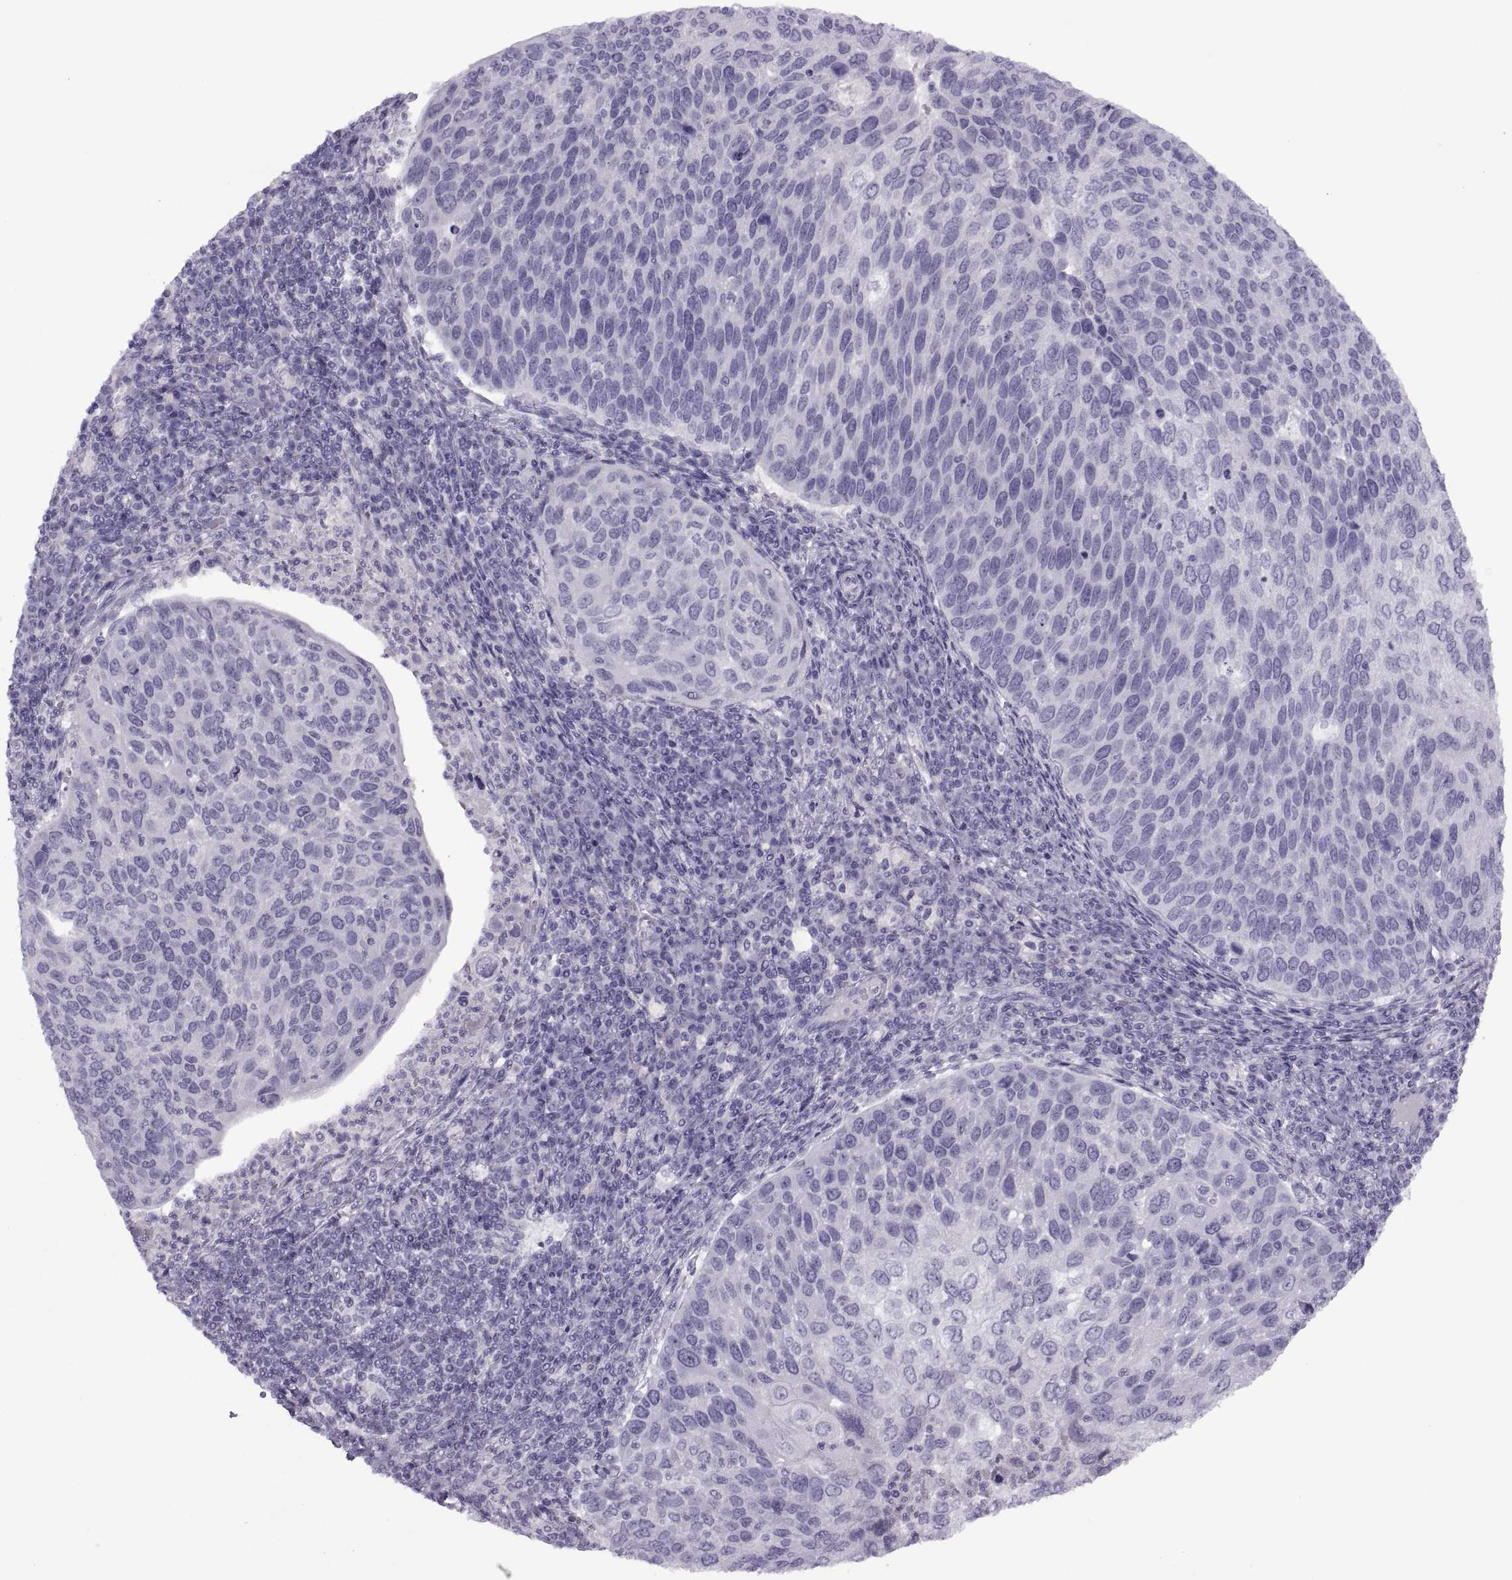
{"staining": {"intensity": "negative", "quantity": "none", "location": "none"}, "tissue": "cervical cancer", "cell_type": "Tumor cells", "image_type": "cancer", "snomed": [{"axis": "morphology", "description": "Squamous cell carcinoma, NOS"}, {"axis": "topography", "description": "Cervix"}], "caption": "This micrograph is of cervical cancer stained with immunohistochemistry (IHC) to label a protein in brown with the nuclei are counter-stained blue. There is no positivity in tumor cells.", "gene": "FAM24A", "patient": {"sex": "female", "age": 54}}